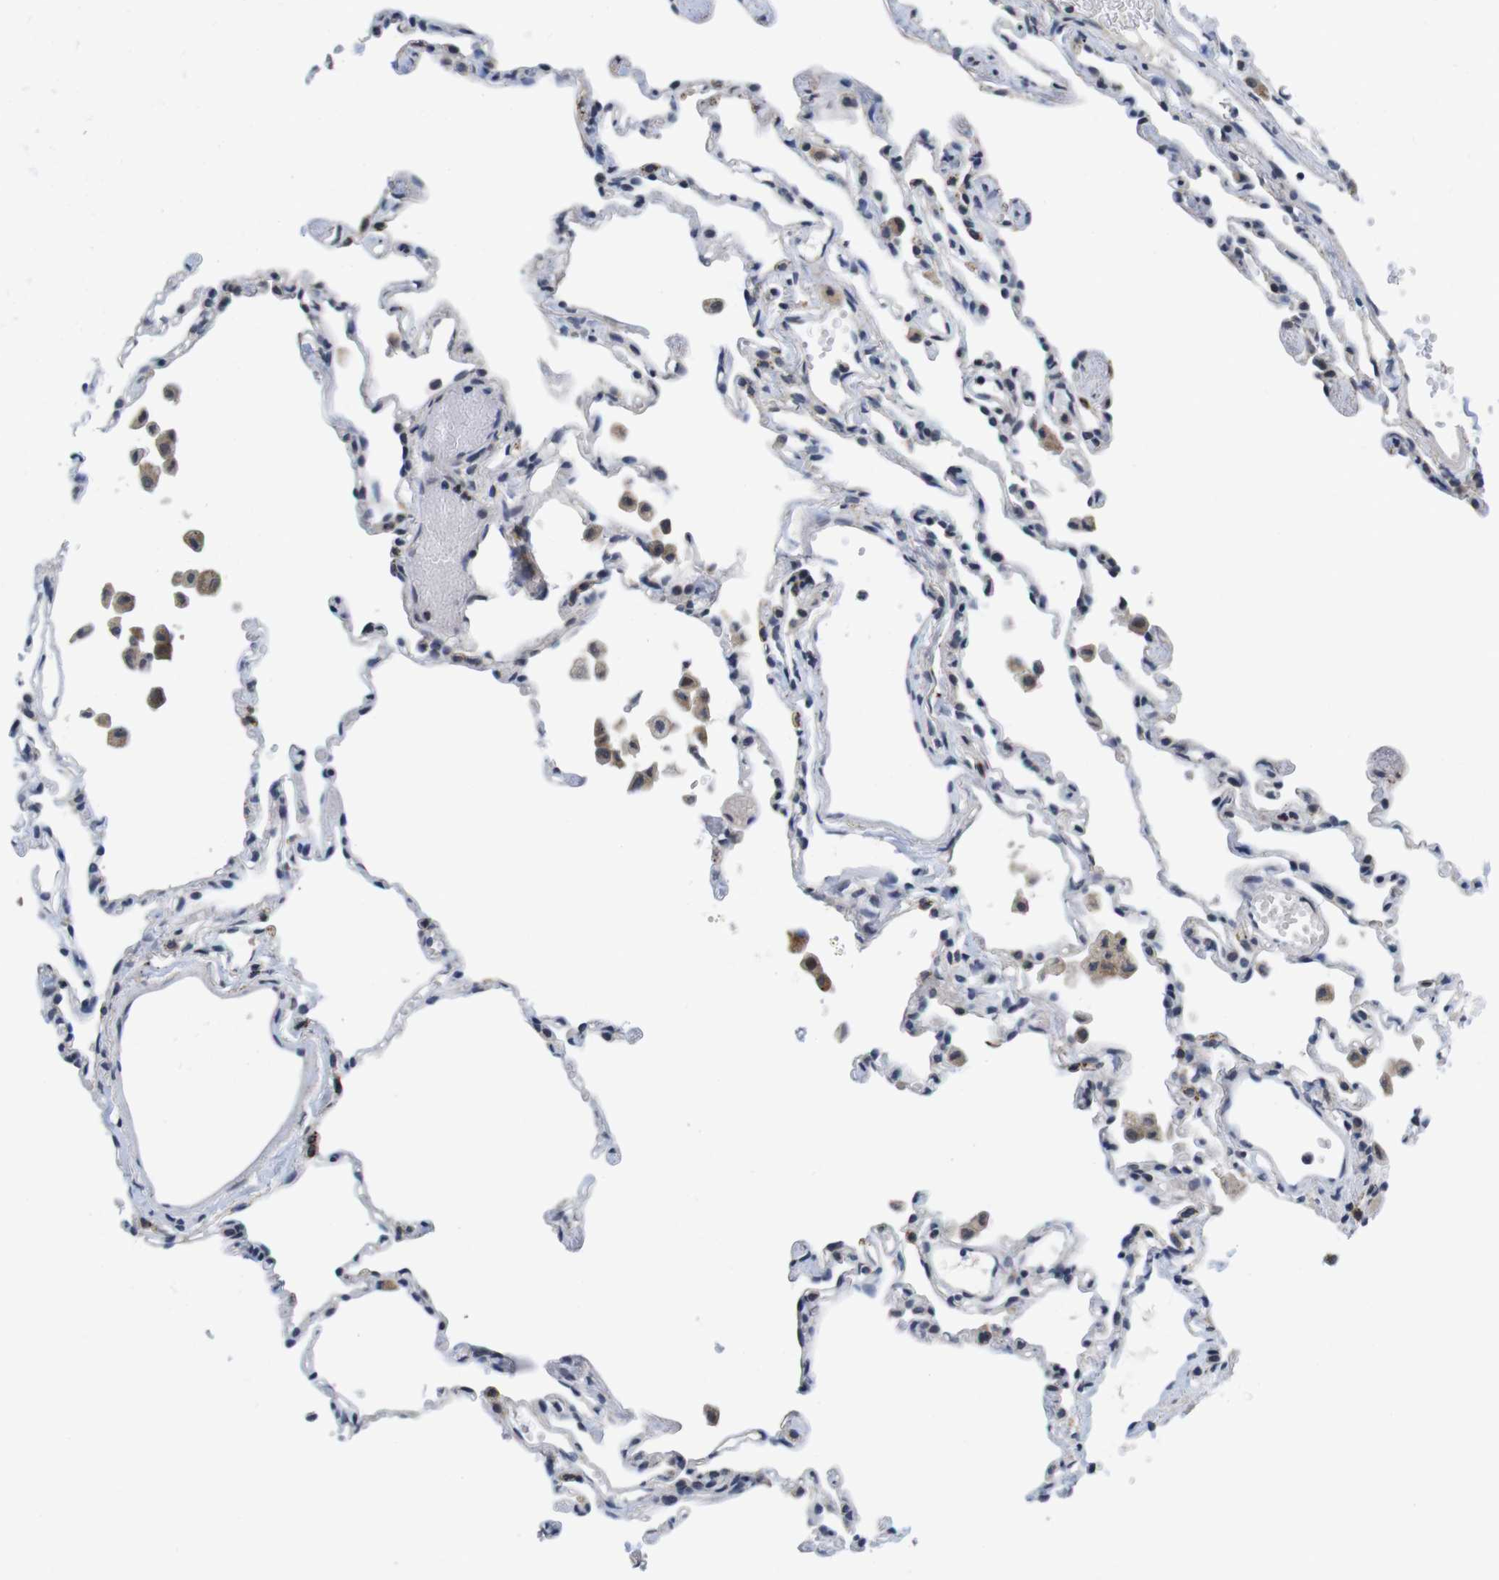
{"staining": {"intensity": "negative", "quantity": "none", "location": "none"}, "tissue": "lung", "cell_type": "Alveolar cells", "image_type": "normal", "snomed": [{"axis": "morphology", "description": "Normal tissue, NOS"}, {"axis": "topography", "description": "Lung"}], "caption": "Immunohistochemistry (IHC) of normal human lung shows no expression in alveolar cells. Nuclei are stained in blue.", "gene": "SKP2", "patient": {"sex": "female", "age": 49}}